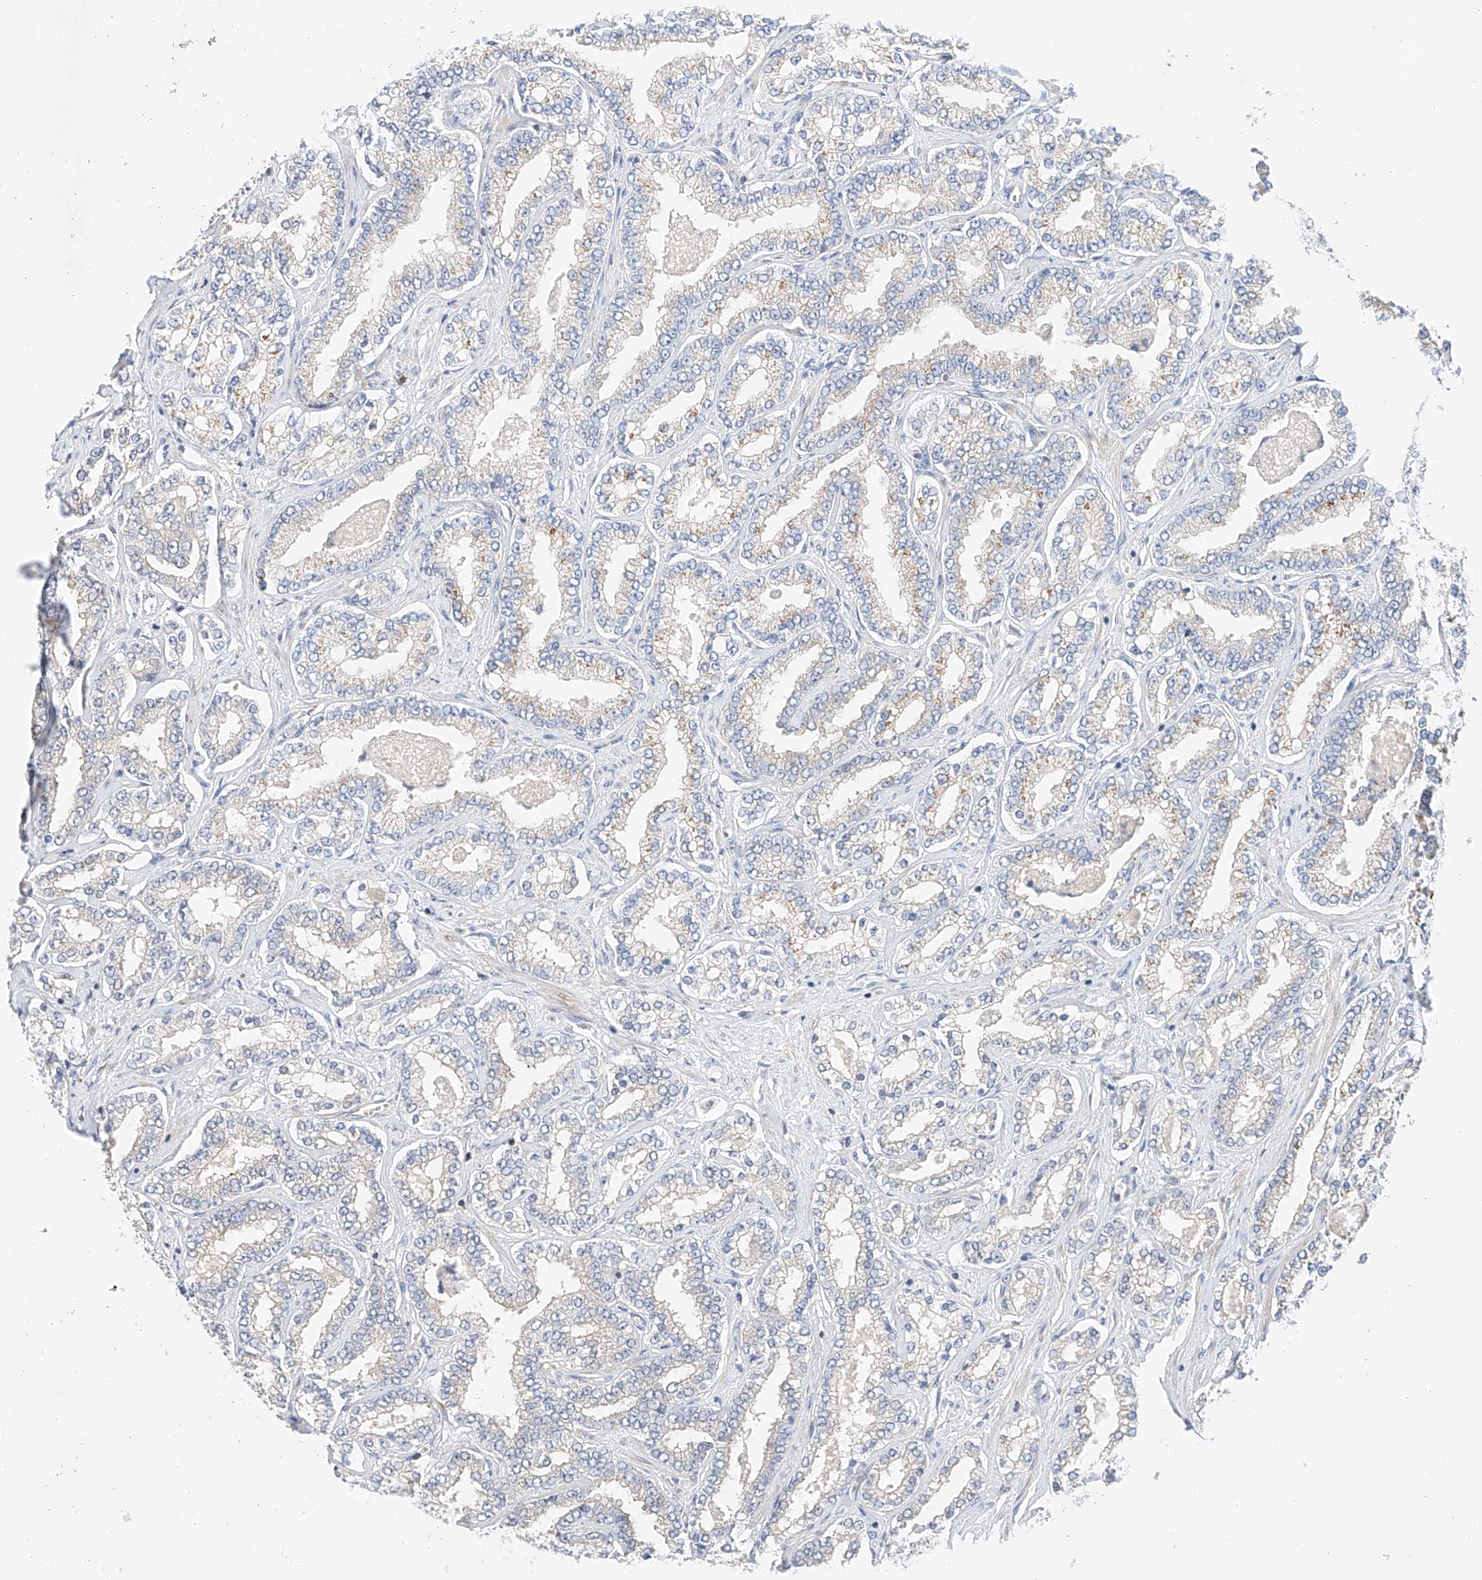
{"staining": {"intensity": "negative", "quantity": "none", "location": "none"}, "tissue": "prostate cancer", "cell_type": "Tumor cells", "image_type": "cancer", "snomed": [{"axis": "morphology", "description": "Normal tissue, NOS"}, {"axis": "morphology", "description": "Adenocarcinoma, High grade"}, {"axis": "topography", "description": "Prostate"}], "caption": "Immunohistochemical staining of prostate cancer shows no significant expression in tumor cells. (DAB immunohistochemistry visualized using brightfield microscopy, high magnification).", "gene": "MFN2", "patient": {"sex": "male", "age": 83}}